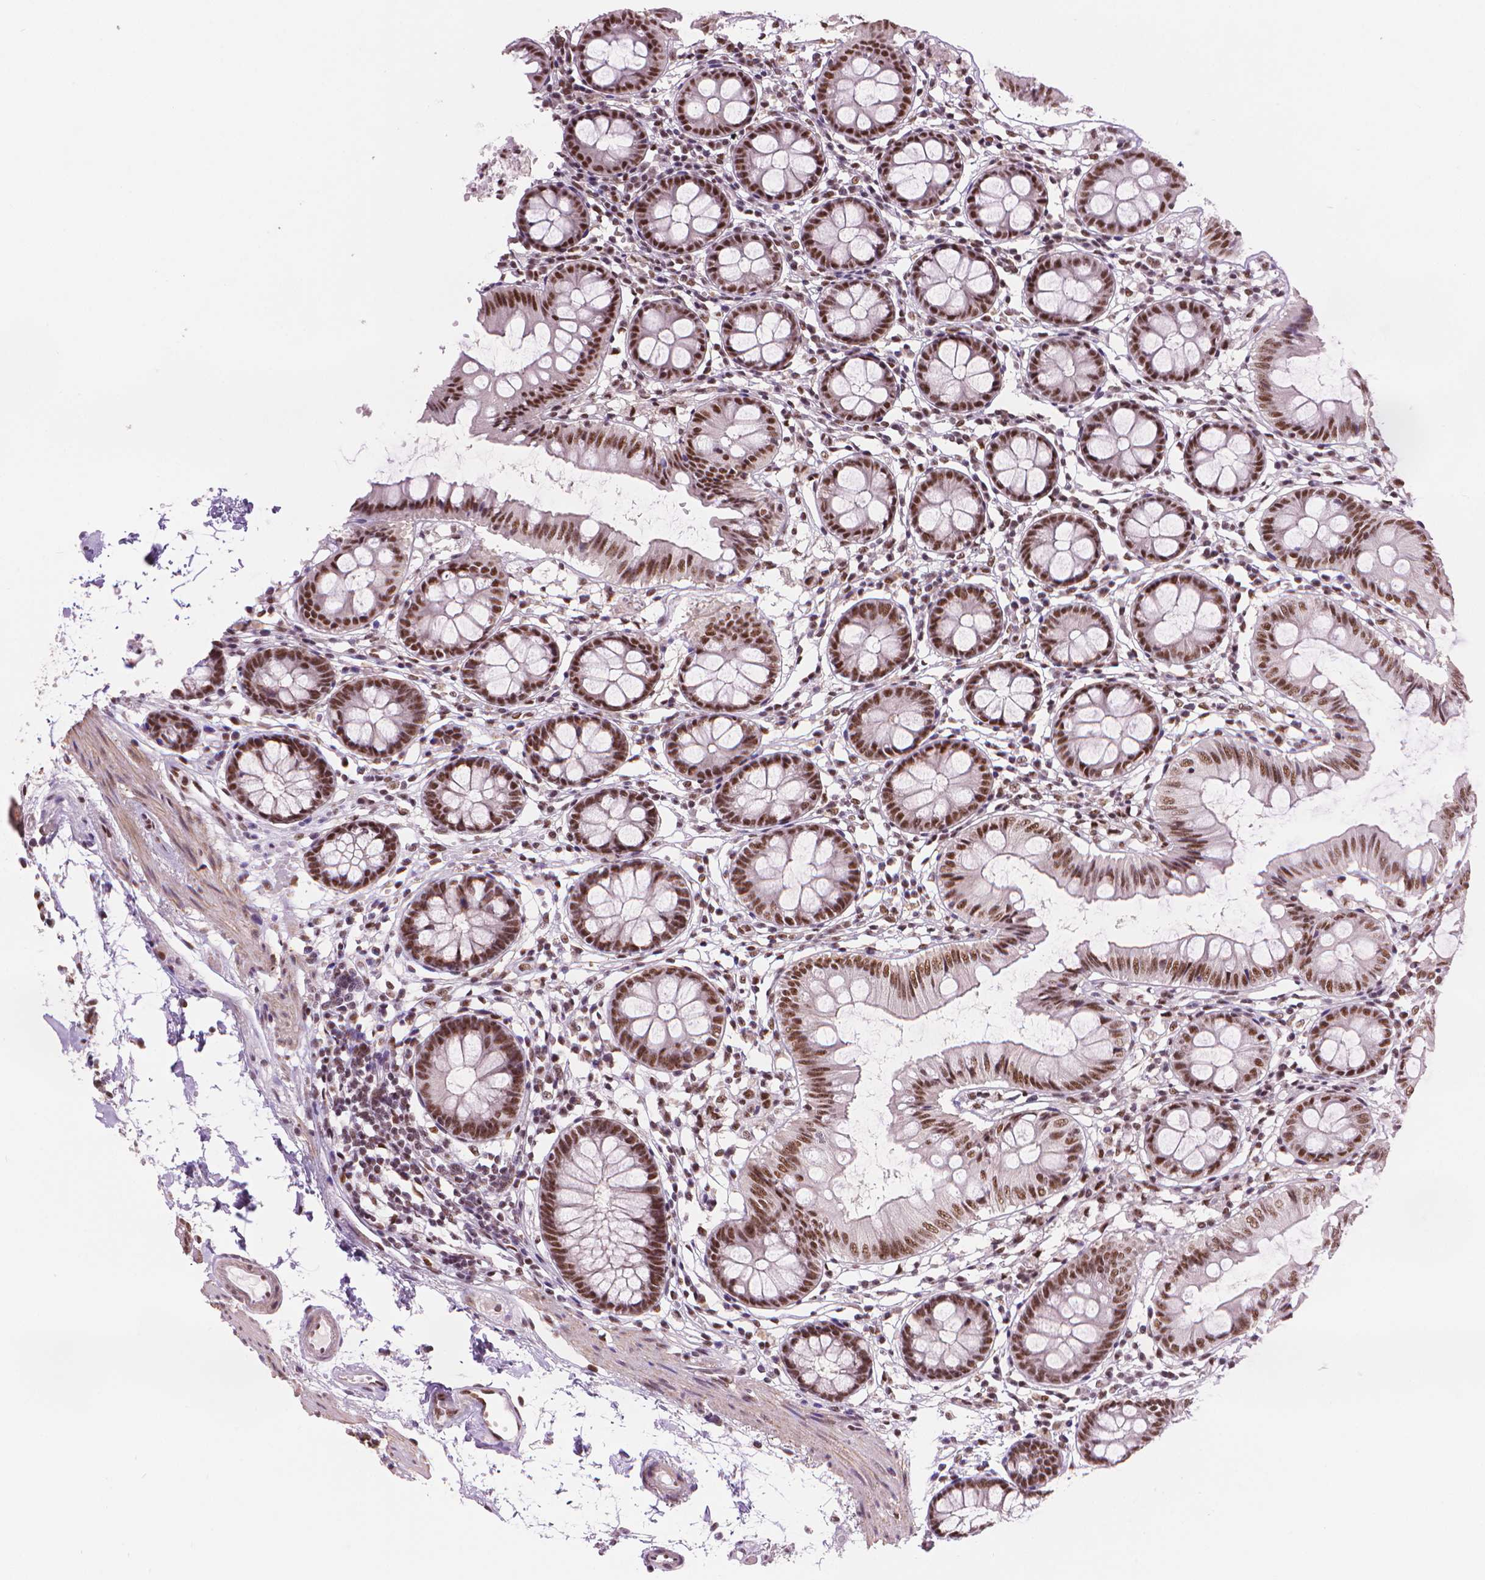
{"staining": {"intensity": "moderate", "quantity": ">75%", "location": "nuclear"}, "tissue": "colon", "cell_type": "Endothelial cells", "image_type": "normal", "snomed": [{"axis": "morphology", "description": "Normal tissue, NOS"}, {"axis": "topography", "description": "Colon"}], "caption": "A brown stain highlights moderate nuclear expression of a protein in endothelial cells of normal human colon. Nuclei are stained in blue.", "gene": "UBN1", "patient": {"sex": "female", "age": 84}}